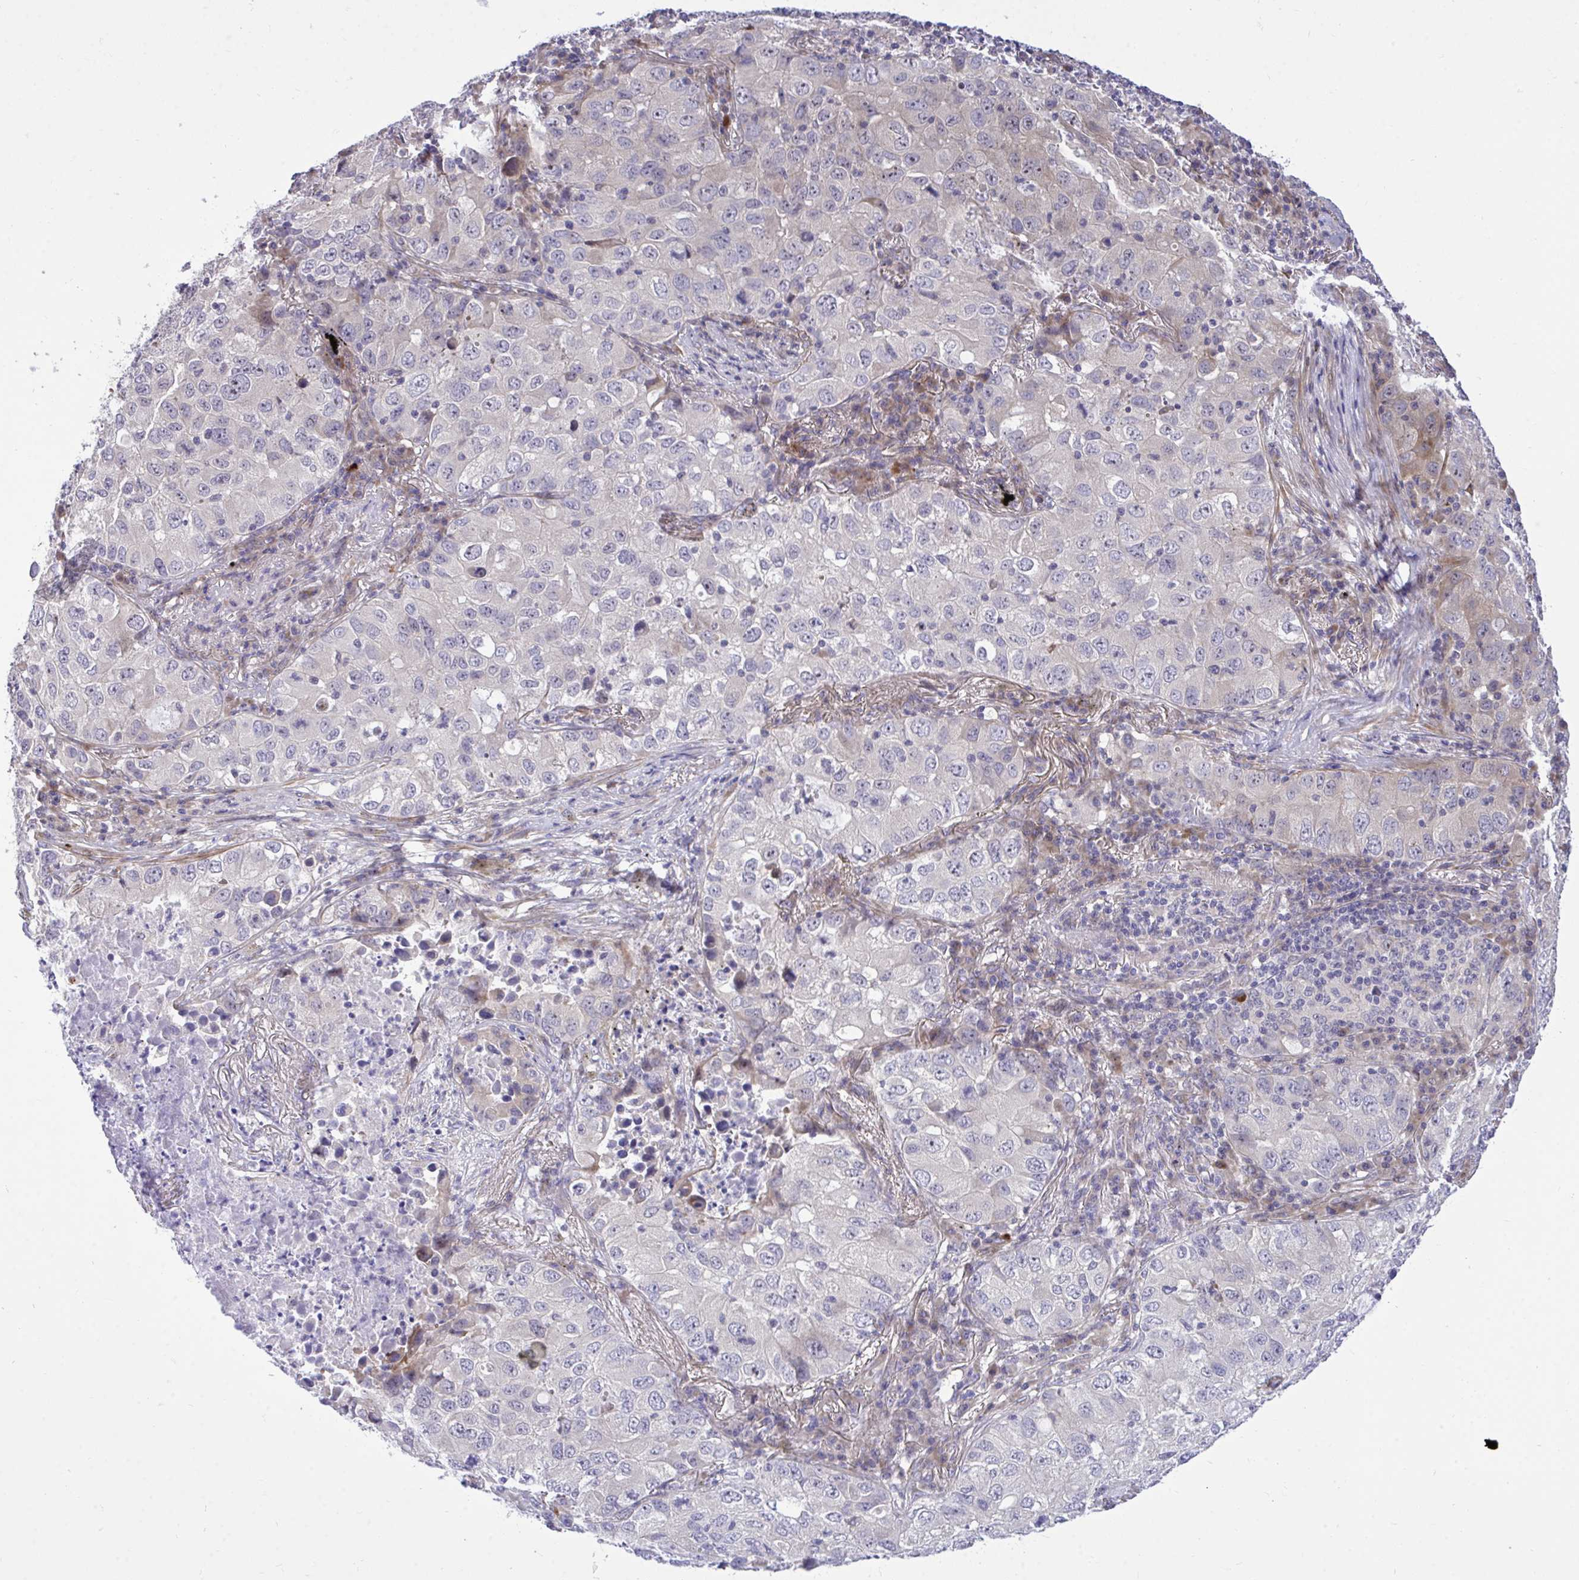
{"staining": {"intensity": "weak", "quantity": "<25%", "location": "cytoplasmic/membranous"}, "tissue": "lung cancer", "cell_type": "Tumor cells", "image_type": "cancer", "snomed": [{"axis": "morphology", "description": "Normal morphology"}, {"axis": "morphology", "description": "Adenocarcinoma, NOS"}, {"axis": "topography", "description": "Lymph node"}, {"axis": "topography", "description": "Lung"}], "caption": "Tumor cells show no significant positivity in lung cancer.", "gene": "HMBOX1", "patient": {"sex": "female", "age": 51}}